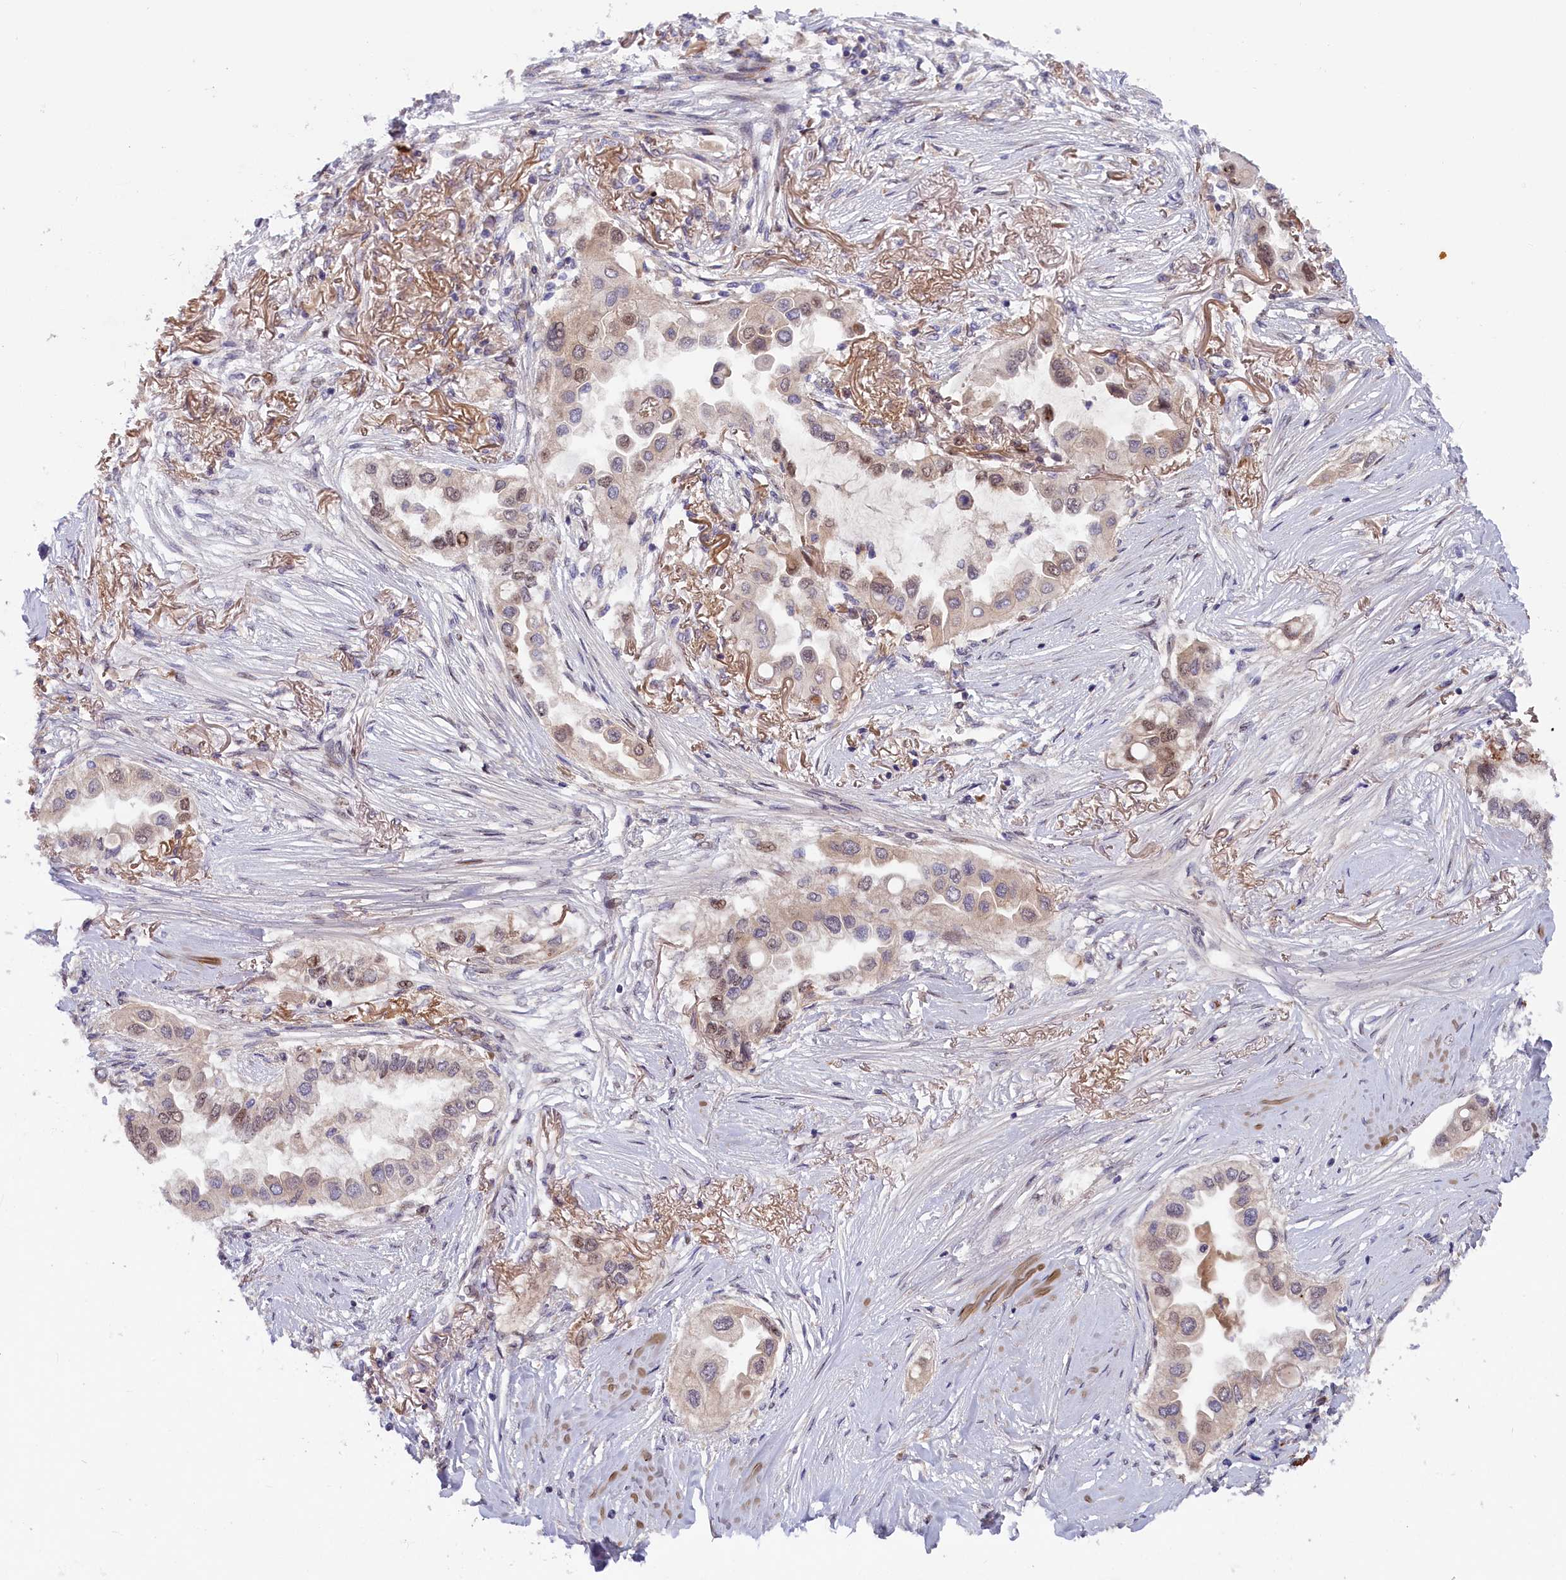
{"staining": {"intensity": "weak", "quantity": "<25%", "location": "nuclear"}, "tissue": "lung cancer", "cell_type": "Tumor cells", "image_type": "cancer", "snomed": [{"axis": "morphology", "description": "Adenocarcinoma, NOS"}, {"axis": "topography", "description": "Lung"}], "caption": "This histopathology image is of lung cancer (adenocarcinoma) stained with immunohistochemistry to label a protein in brown with the nuclei are counter-stained blue. There is no staining in tumor cells.", "gene": "CHST12", "patient": {"sex": "female", "age": 76}}